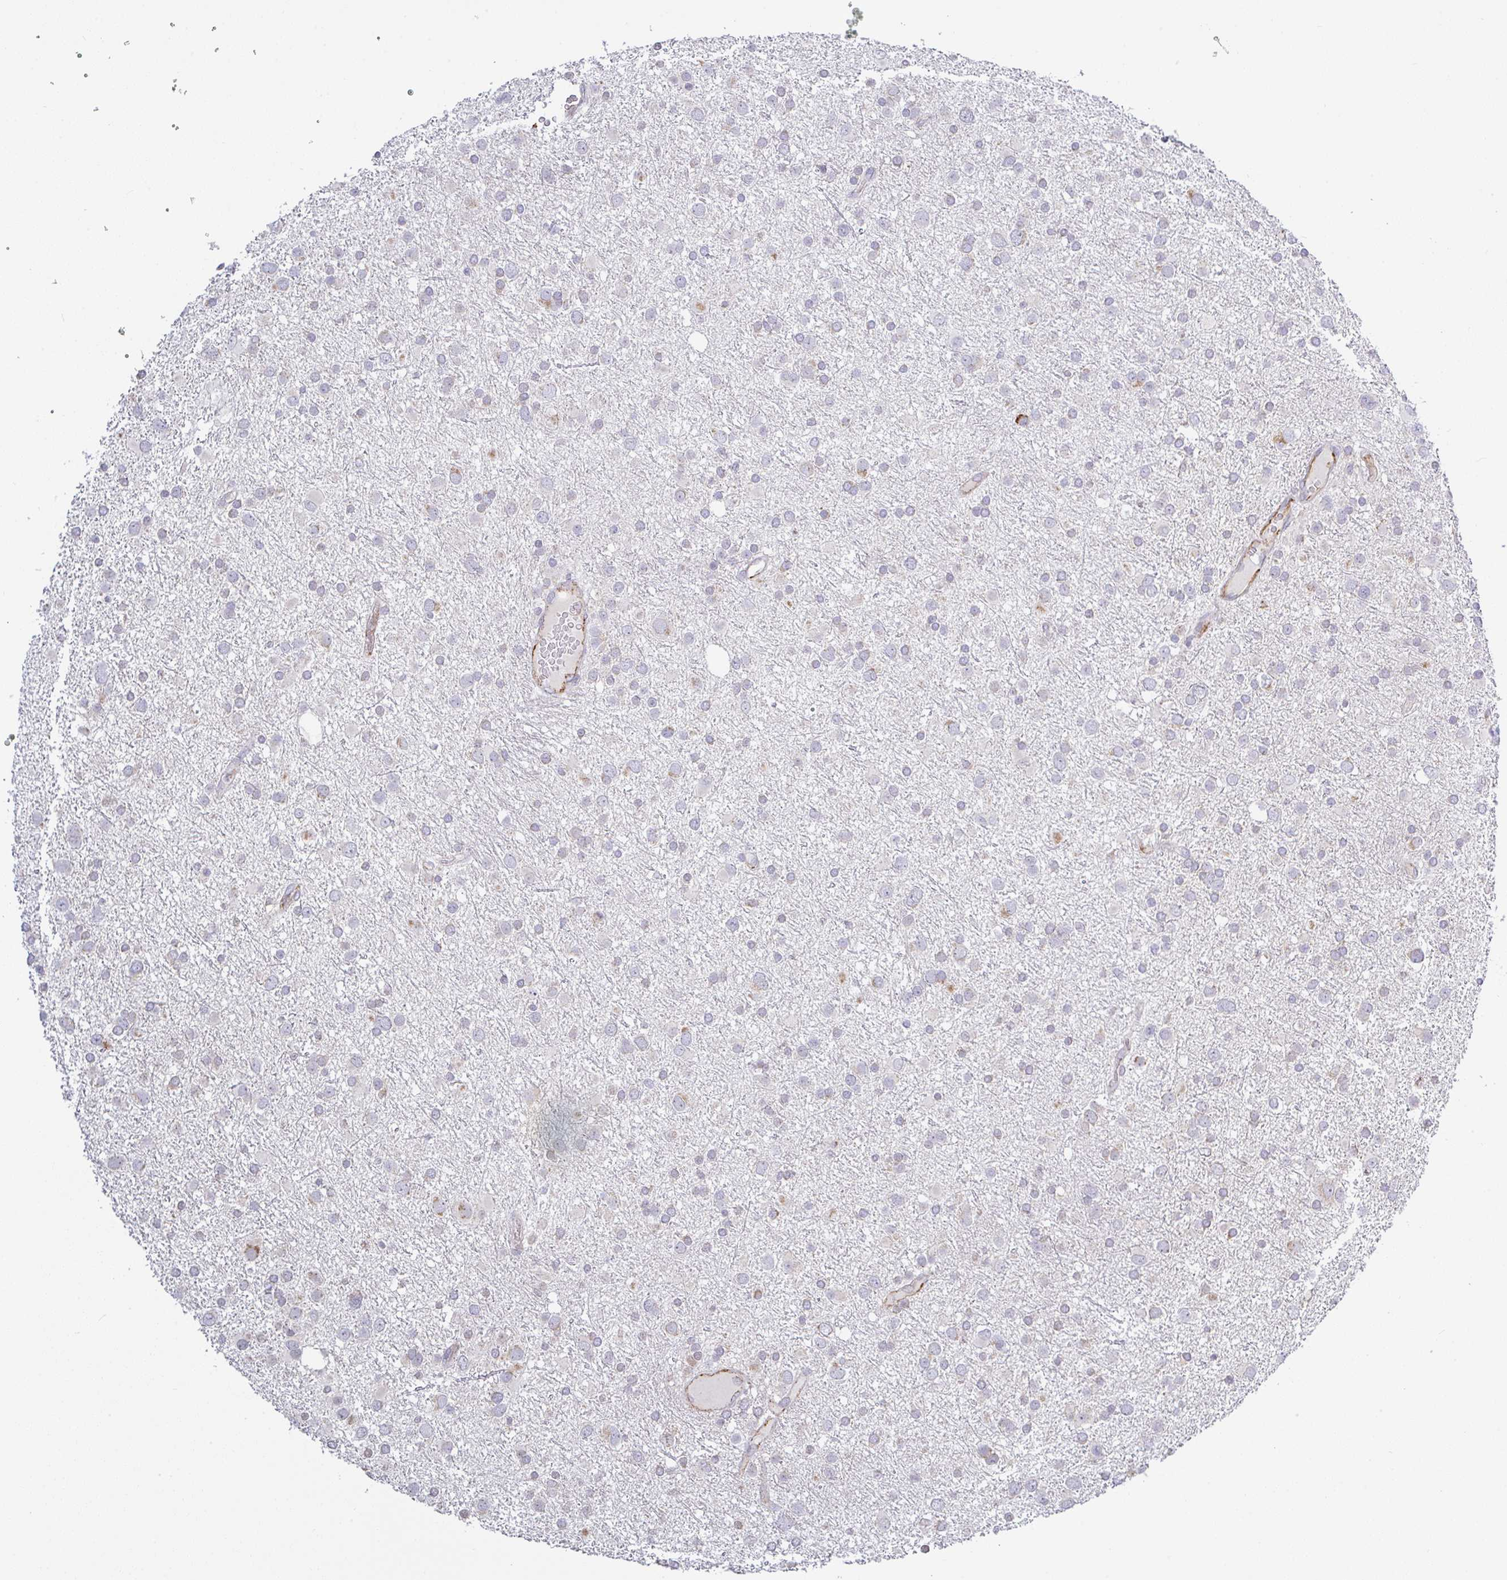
{"staining": {"intensity": "moderate", "quantity": "<25%", "location": "cytoplasmic/membranous"}, "tissue": "glioma", "cell_type": "Tumor cells", "image_type": "cancer", "snomed": [{"axis": "morphology", "description": "Glioma, malignant, Low grade"}, {"axis": "topography", "description": "Brain"}], "caption": "DAB (3,3'-diaminobenzidine) immunohistochemical staining of glioma exhibits moderate cytoplasmic/membranous protein staining in about <25% of tumor cells. The staining is performed using DAB (3,3'-diaminobenzidine) brown chromogen to label protein expression. The nuclei are counter-stained blue using hematoxylin.", "gene": "PLCD4", "patient": {"sex": "female", "age": 32}}